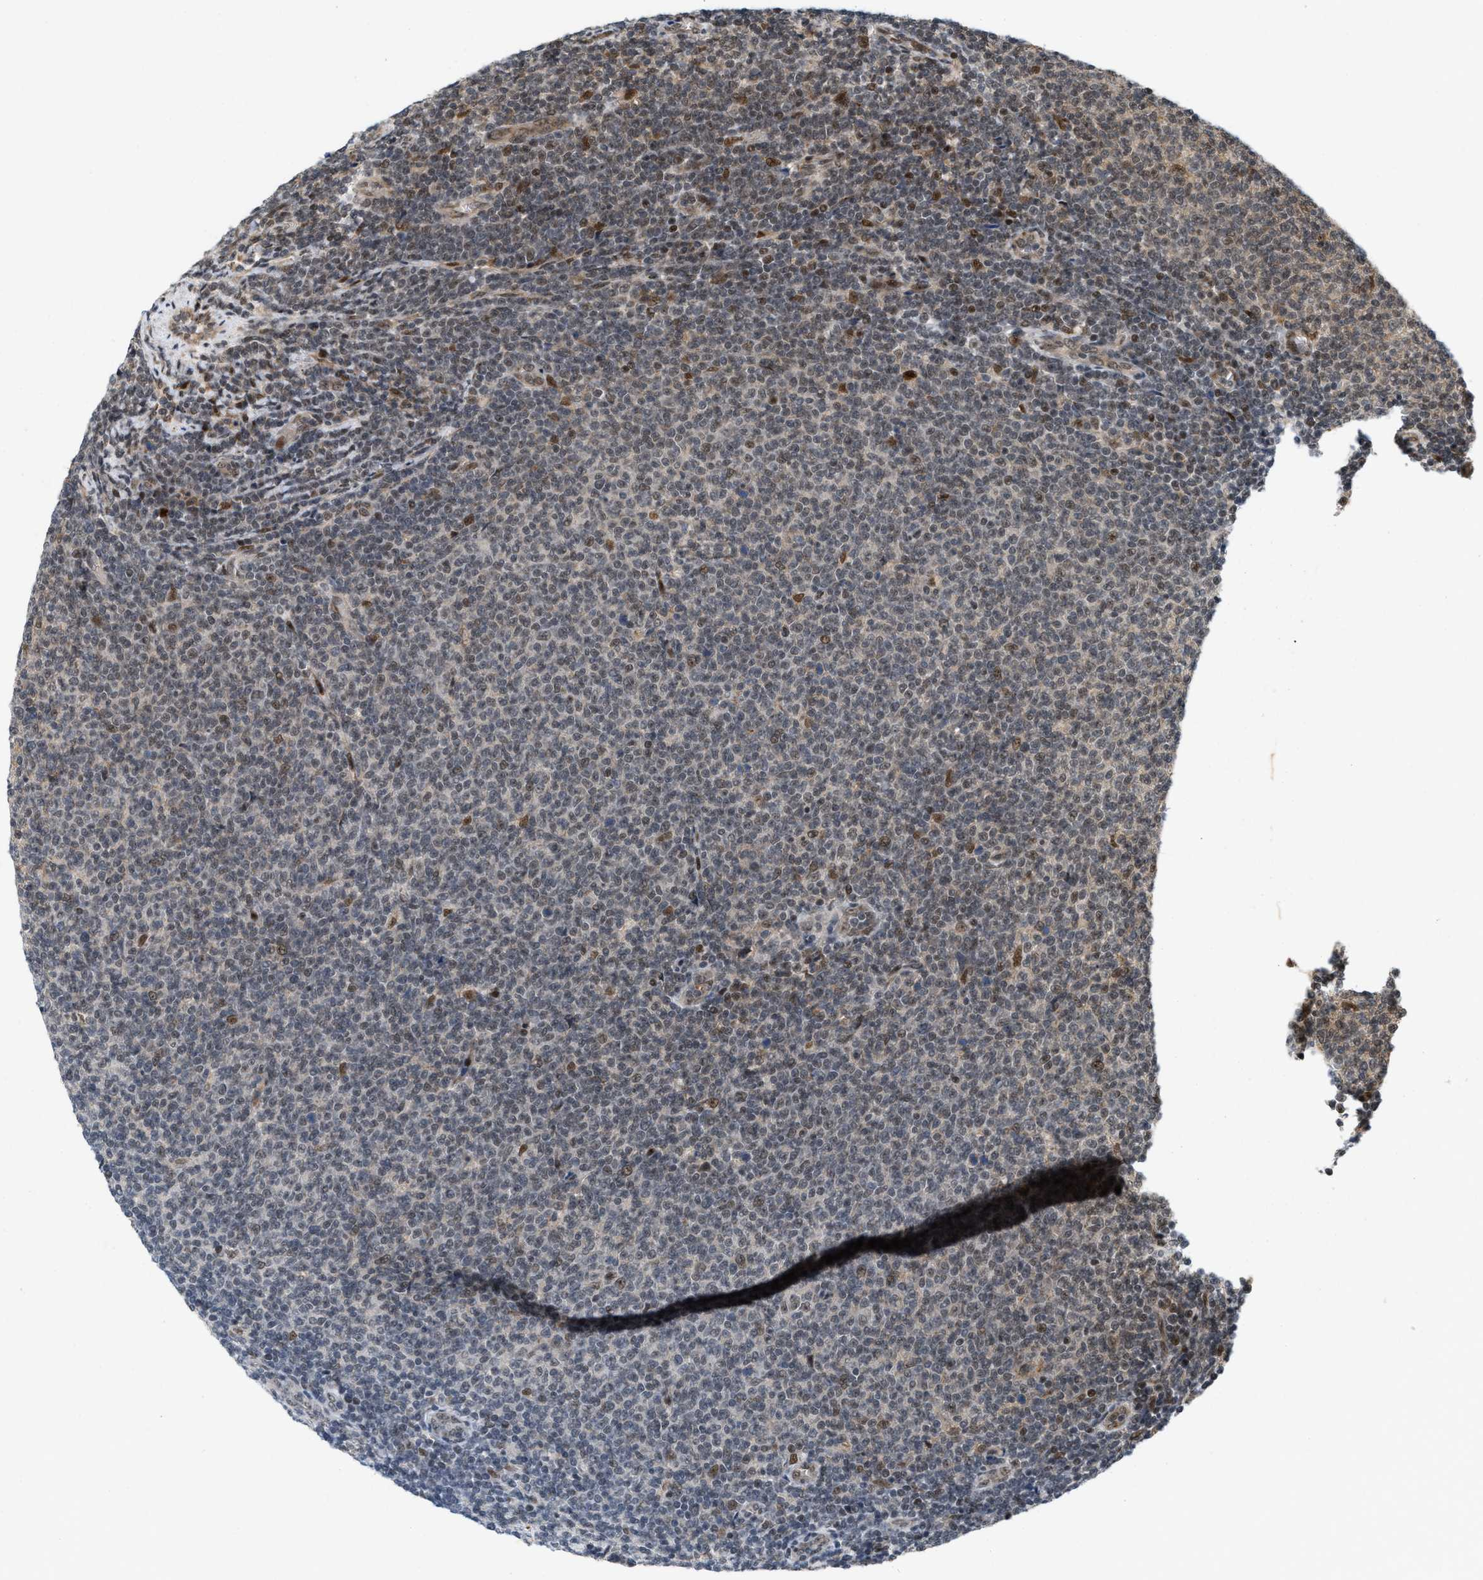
{"staining": {"intensity": "moderate", "quantity": "25%-75%", "location": "nuclear"}, "tissue": "lymphoma", "cell_type": "Tumor cells", "image_type": "cancer", "snomed": [{"axis": "morphology", "description": "Malignant lymphoma, non-Hodgkin's type, Low grade"}, {"axis": "topography", "description": "Lymph node"}], "caption": "Lymphoma stained for a protein shows moderate nuclear positivity in tumor cells.", "gene": "ANKRD11", "patient": {"sex": "male", "age": 66}}